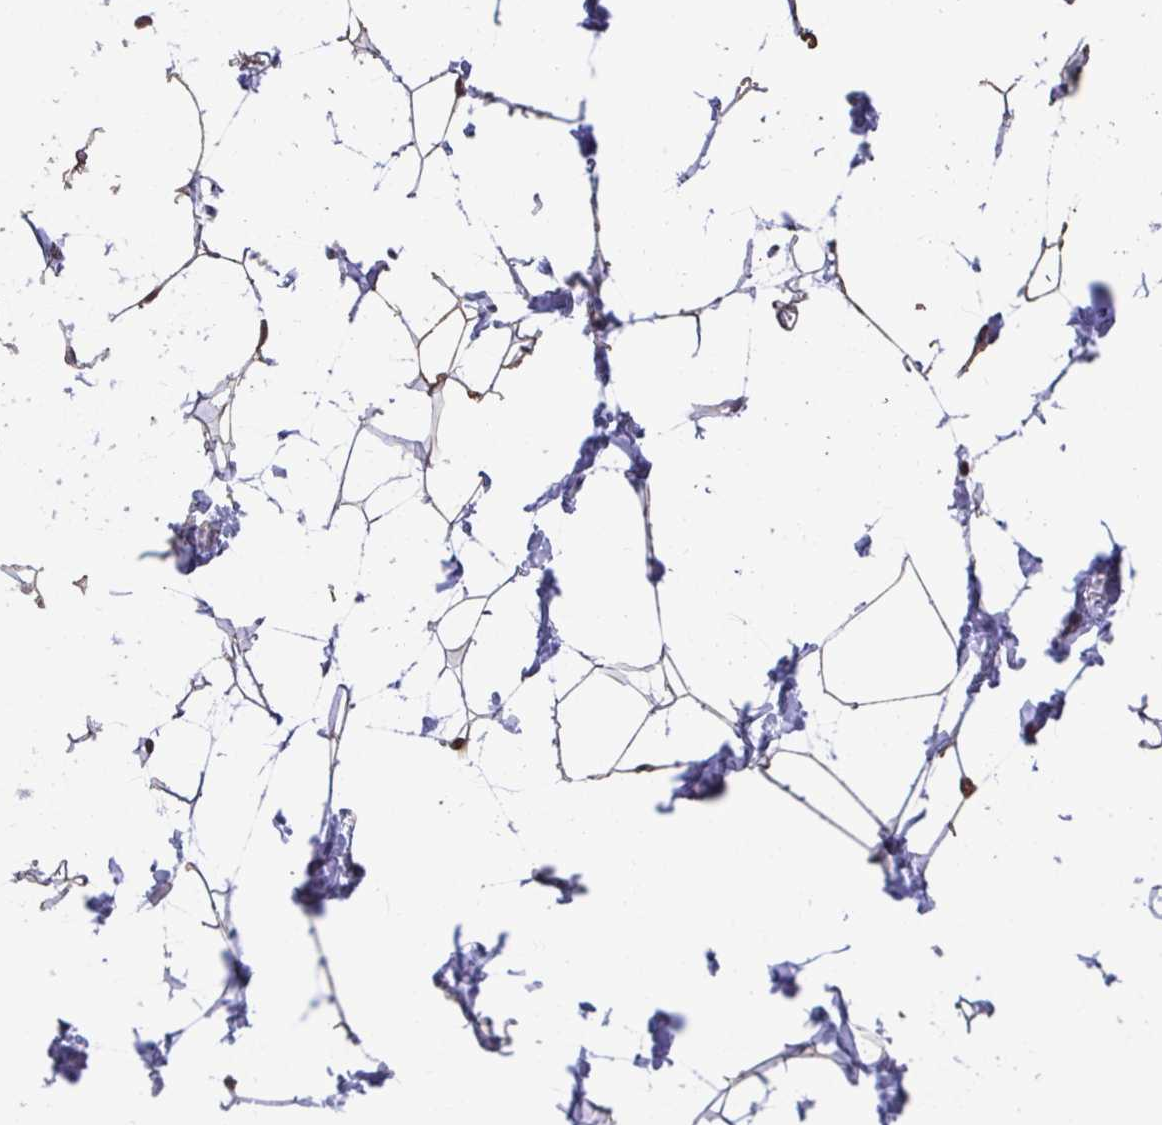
{"staining": {"intensity": "weak", "quantity": "25%-75%", "location": "cytoplasmic/membranous"}, "tissue": "breast", "cell_type": "Adipocytes", "image_type": "normal", "snomed": [{"axis": "morphology", "description": "Normal tissue, NOS"}, {"axis": "topography", "description": "Breast"}], "caption": "Unremarkable breast displays weak cytoplasmic/membranous staining in approximately 25%-75% of adipocytes Immunohistochemistry stains the protein of interest in brown and the nuclei are stained blue..", "gene": "WDR72", "patient": {"sex": "female", "age": 32}}